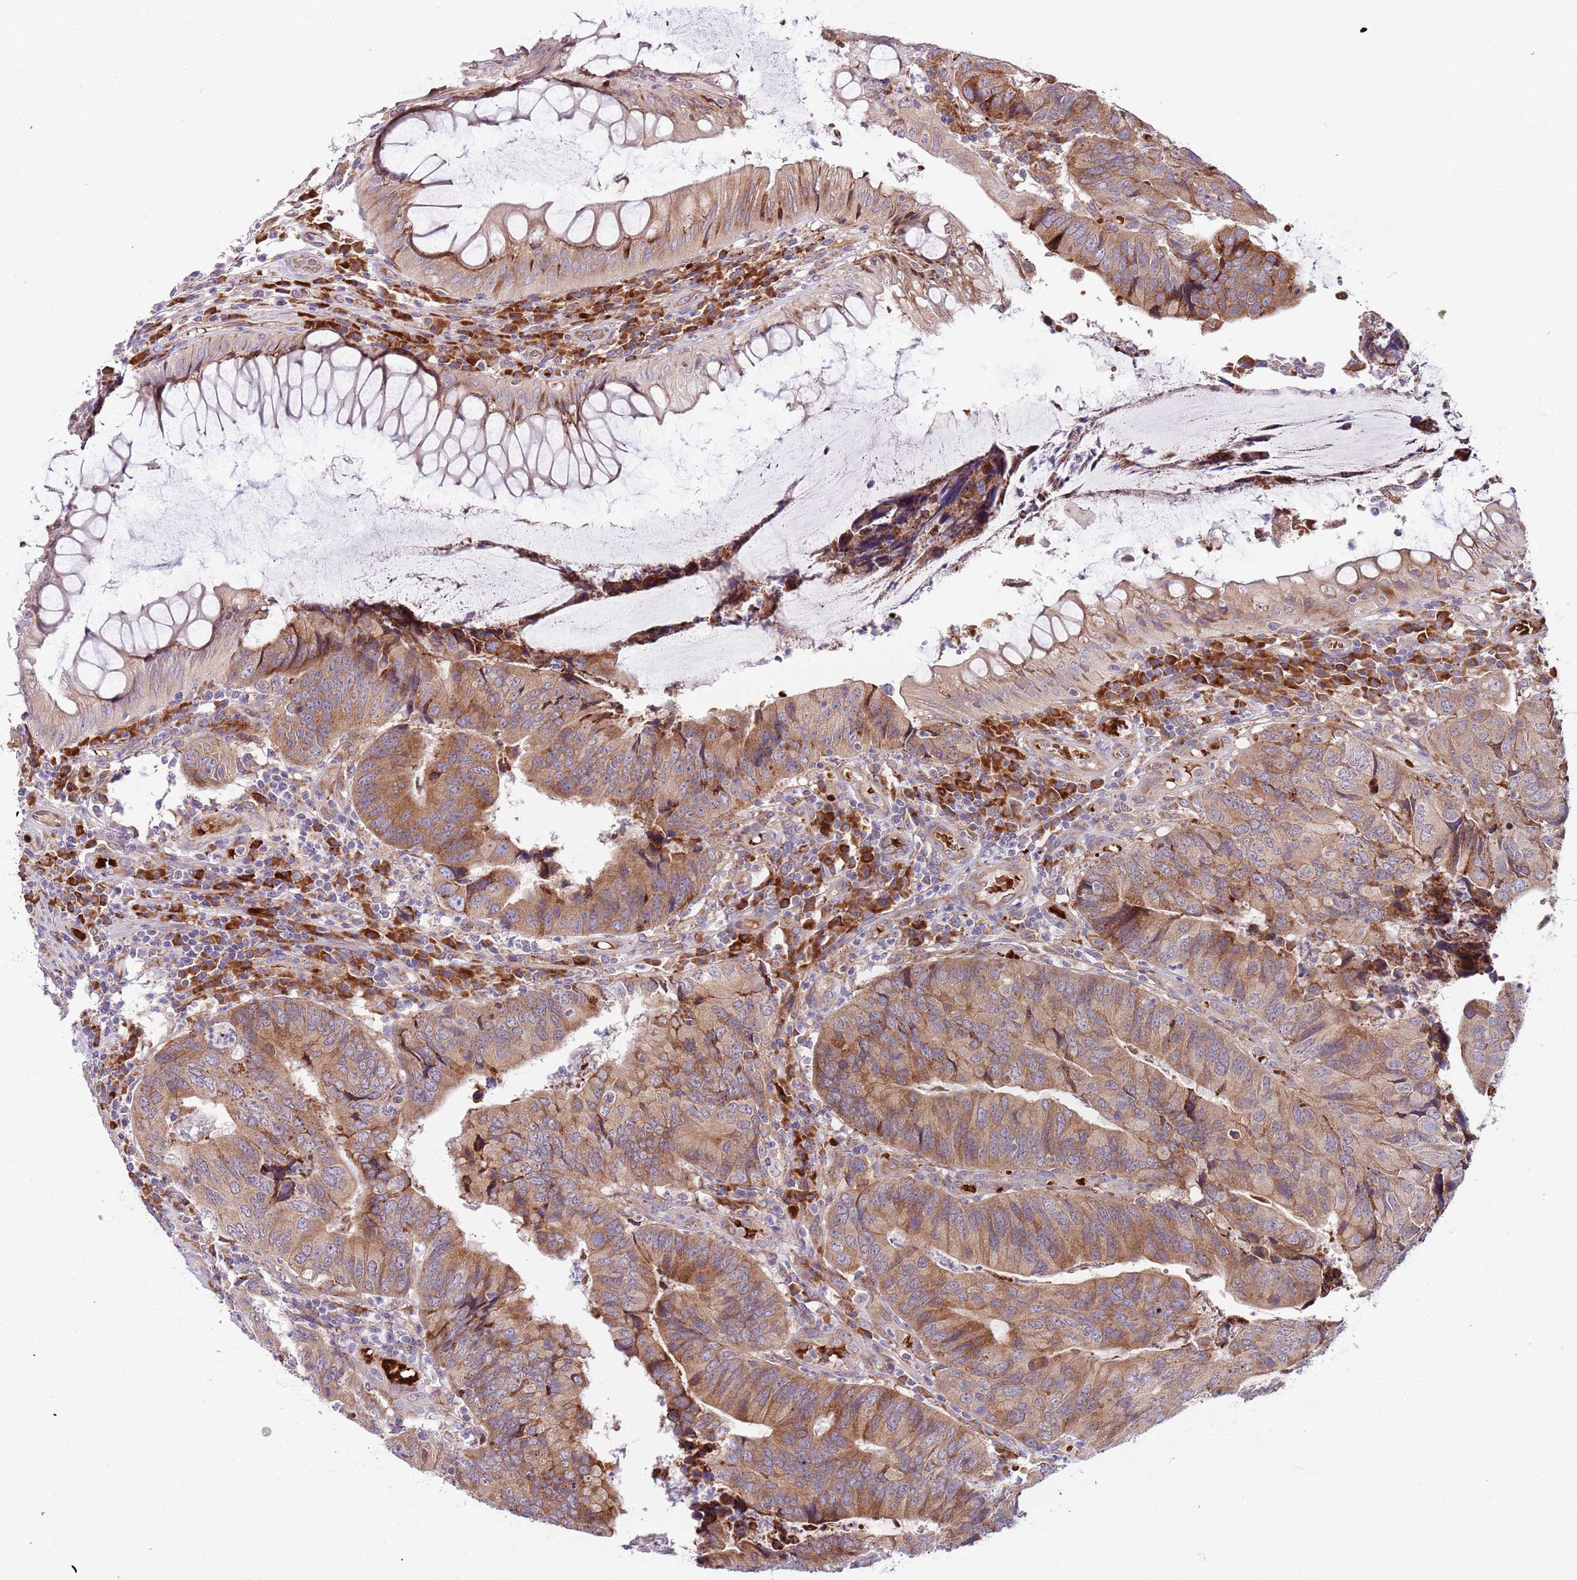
{"staining": {"intensity": "moderate", "quantity": ">75%", "location": "cytoplasmic/membranous"}, "tissue": "colorectal cancer", "cell_type": "Tumor cells", "image_type": "cancer", "snomed": [{"axis": "morphology", "description": "Adenocarcinoma, NOS"}, {"axis": "topography", "description": "Colon"}], "caption": "Colorectal cancer (adenocarcinoma) stained with a protein marker reveals moderate staining in tumor cells.", "gene": "VWCE", "patient": {"sex": "female", "age": 67}}